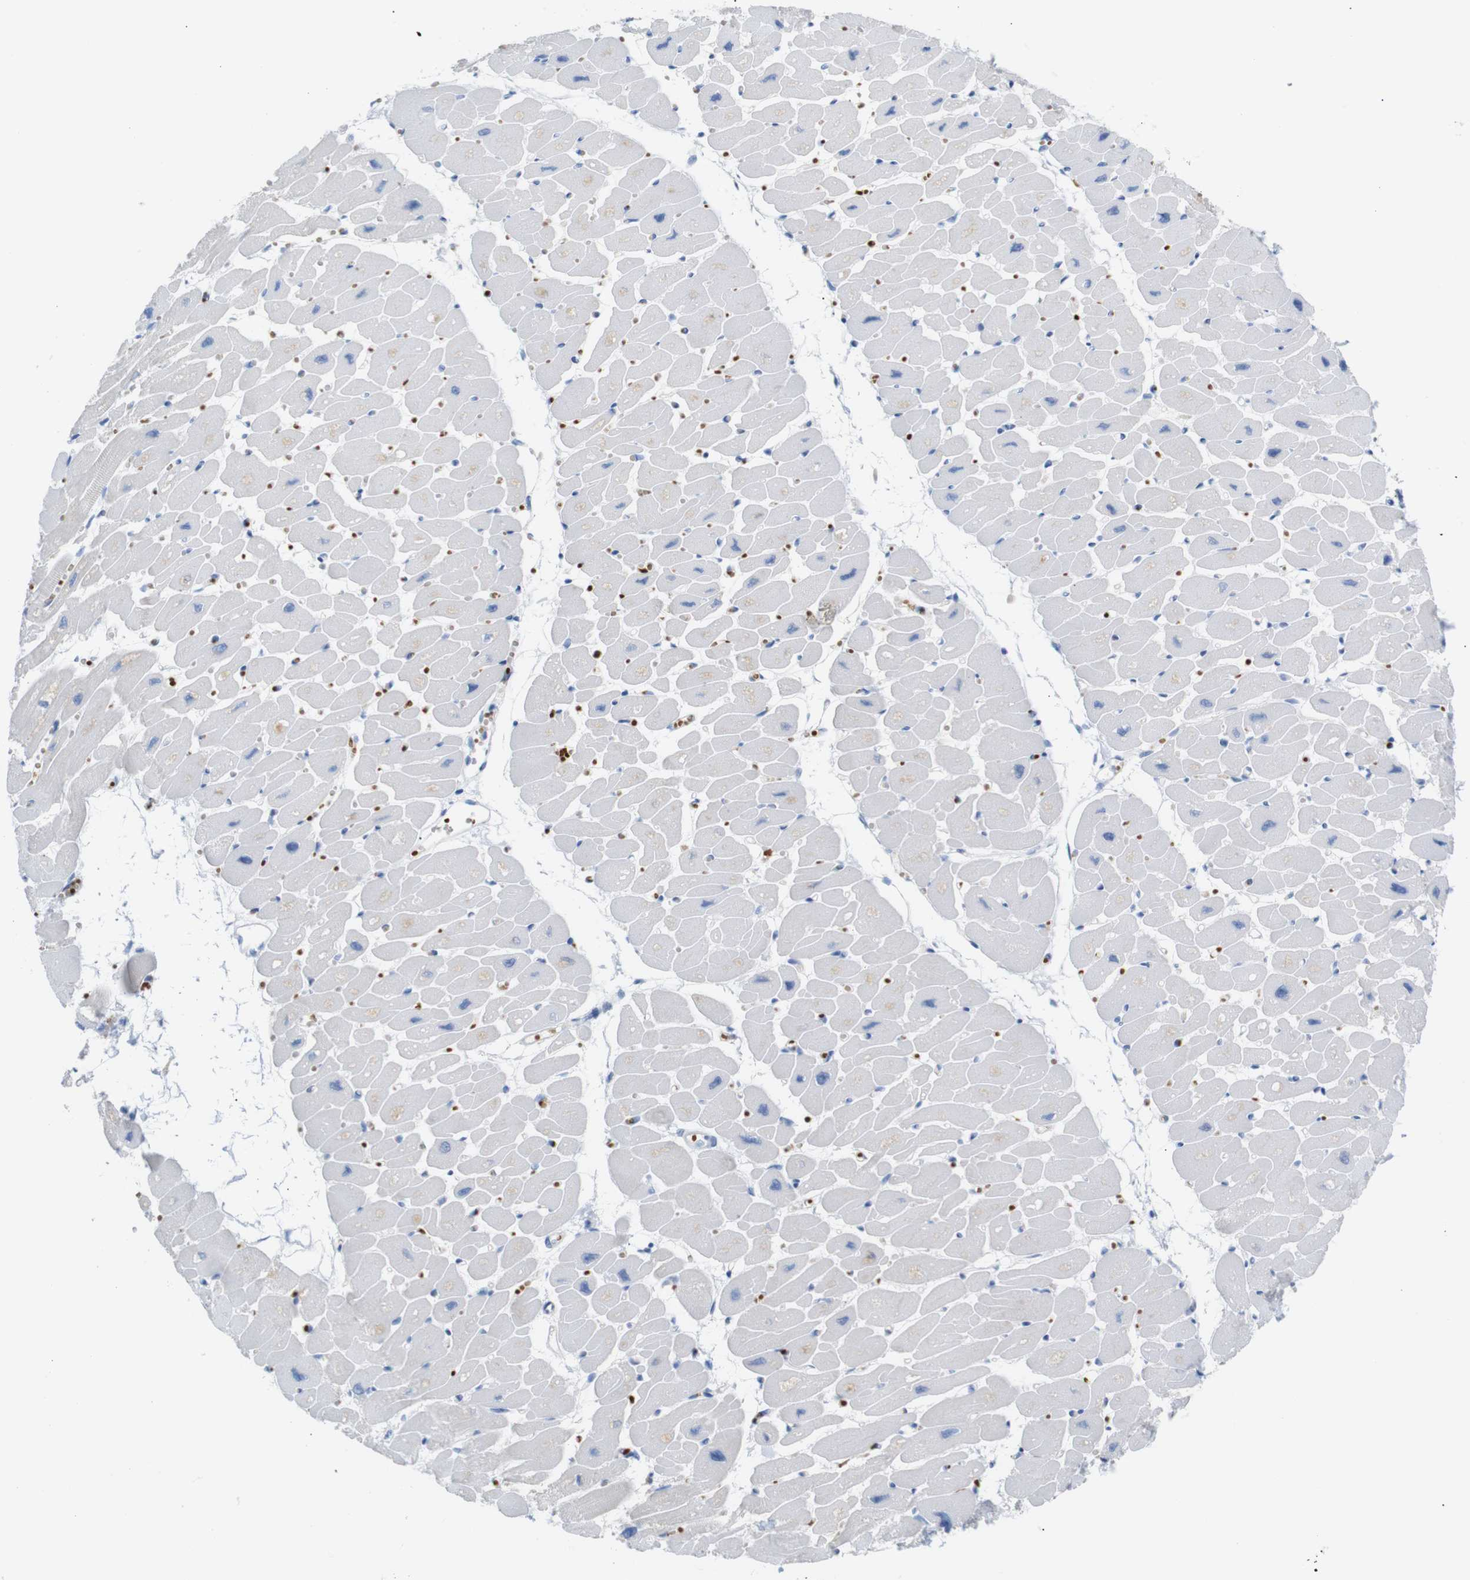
{"staining": {"intensity": "negative", "quantity": "none", "location": "none"}, "tissue": "heart muscle", "cell_type": "Cardiomyocytes", "image_type": "normal", "snomed": [{"axis": "morphology", "description": "Normal tissue, NOS"}, {"axis": "topography", "description": "Heart"}], "caption": "Histopathology image shows no significant protein positivity in cardiomyocytes of normal heart muscle.", "gene": "ERVMER34", "patient": {"sex": "female", "age": 54}}